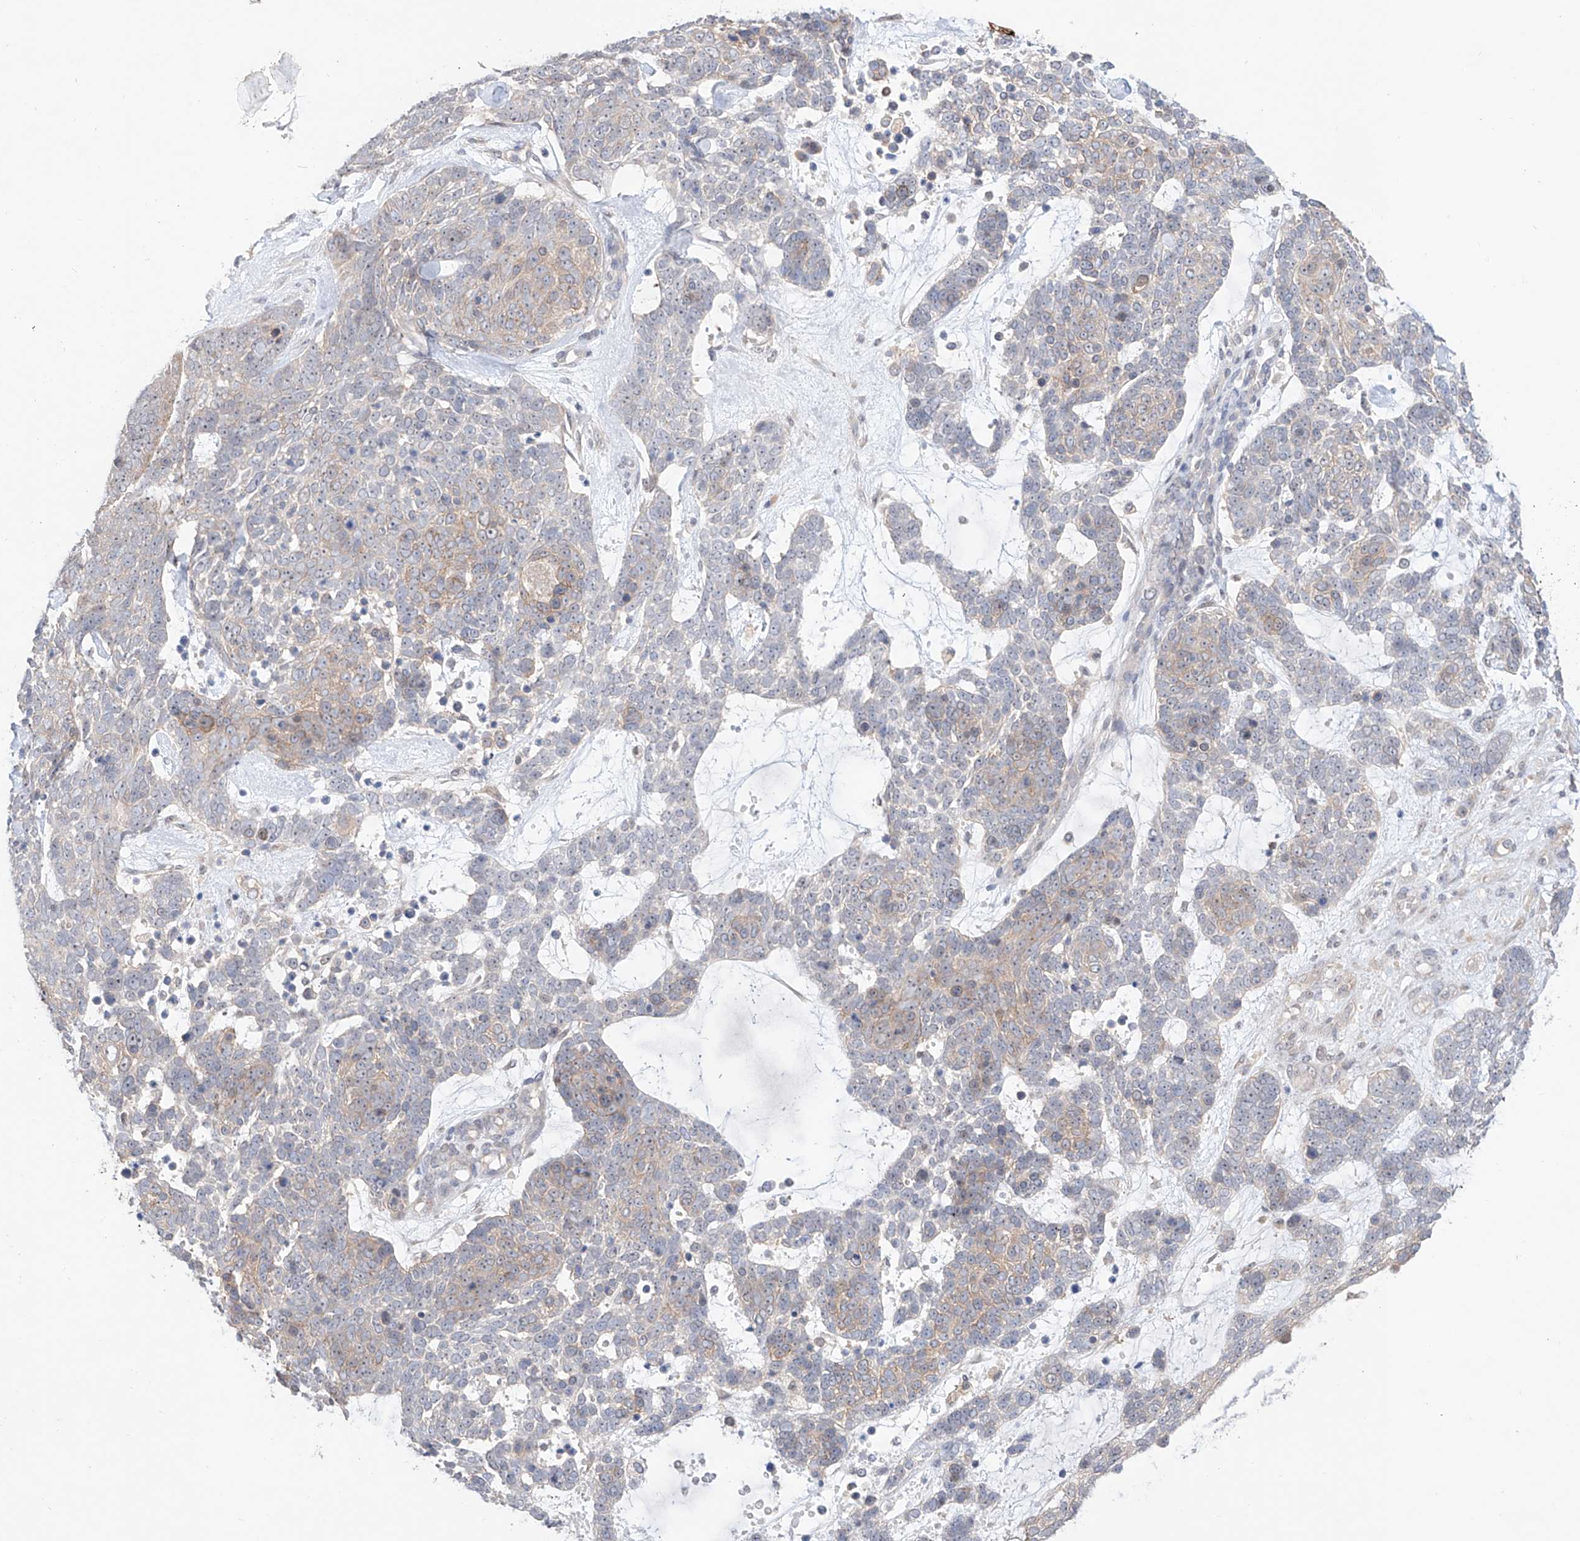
{"staining": {"intensity": "negative", "quantity": "none", "location": "none"}, "tissue": "skin cancer", "cell_type": "Tumor cells", "image_type": "cancer", "snomed": [{"axis": "morphology", "description": "Basal cell carcinoma"}, {"axis": "topography", "description": "Skin"}], "caption": "IHC photomicrograph of neoplastic tissue: skin basal cell carcinoma stained with DAB (3,3'-diaminobenzidine) demonstrates no significant protein staining in tumor cells.", "gene": "TSR2", "patient": {"sex": "female", "age": 81}}